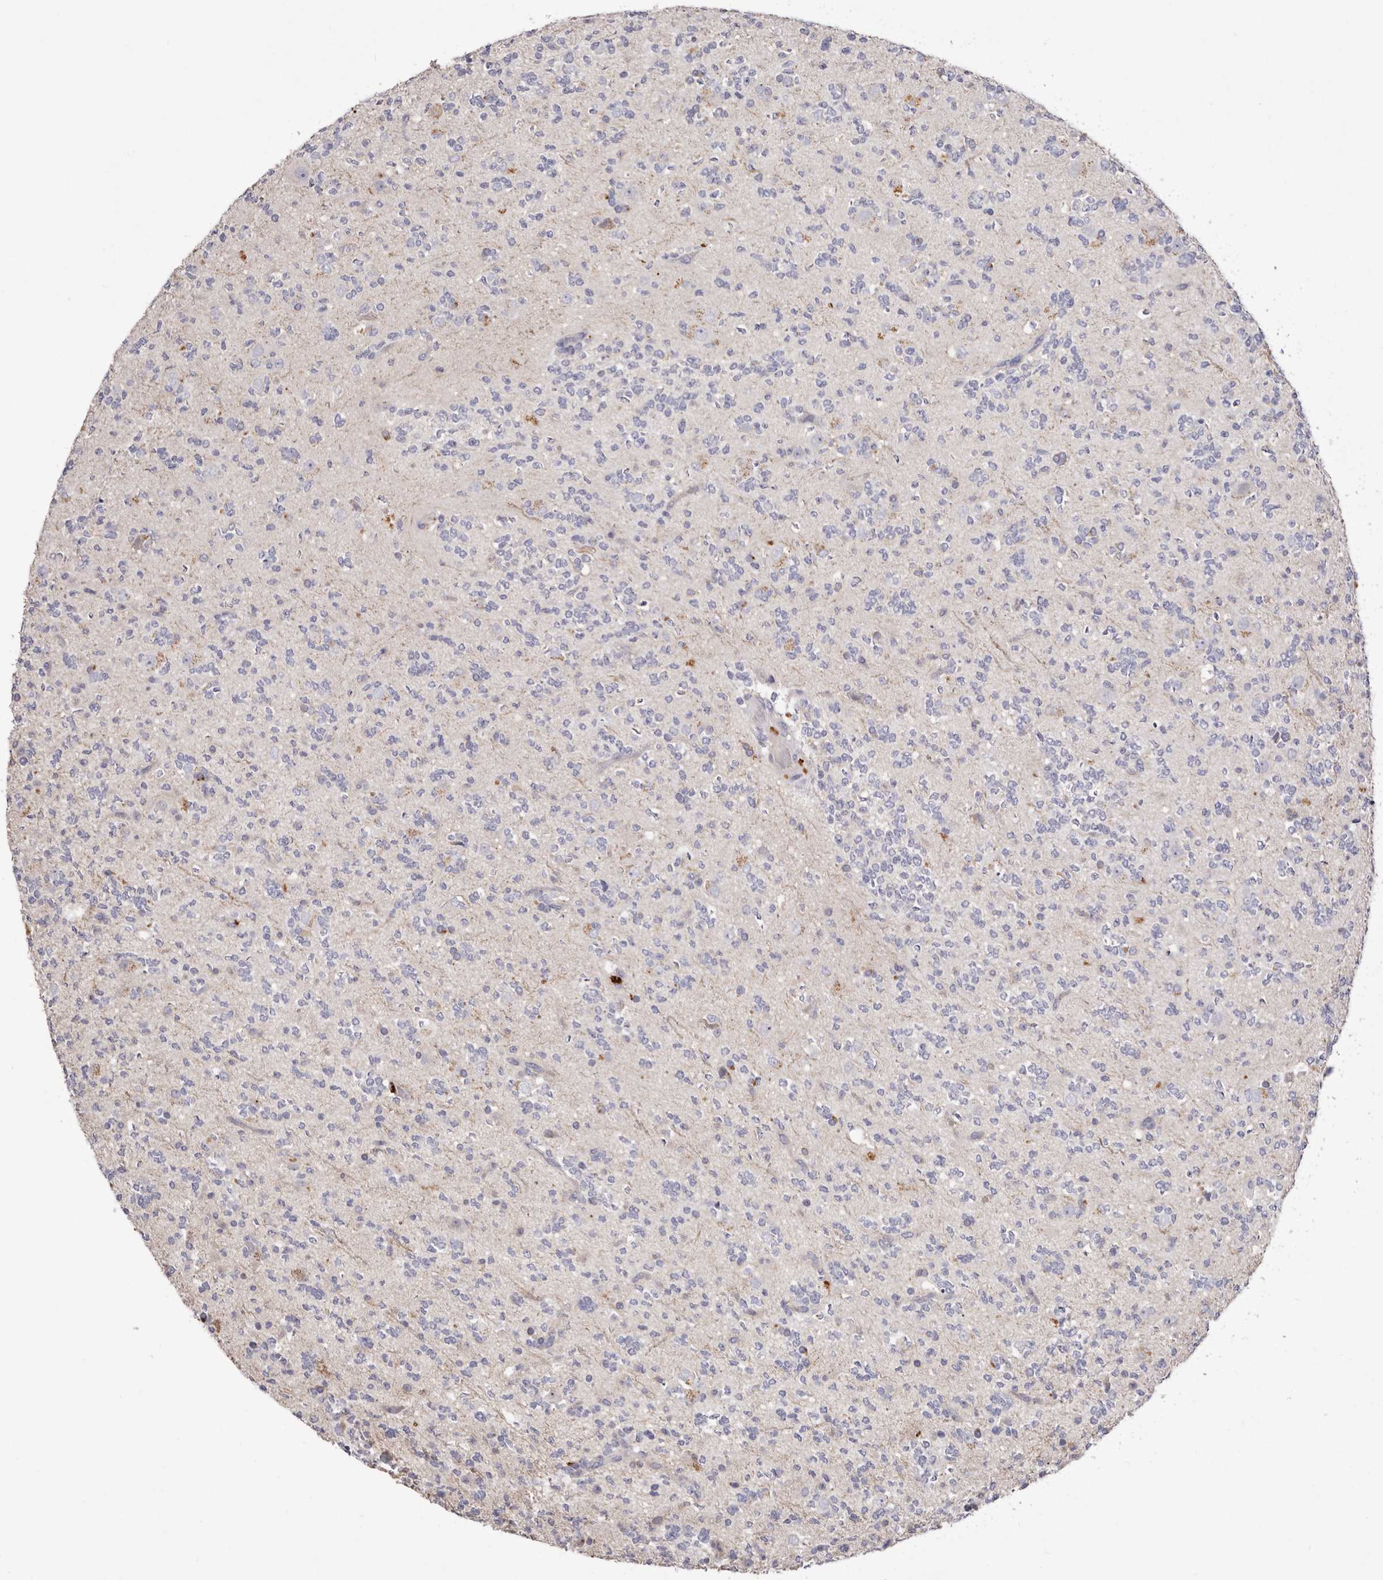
{"staining": {"intensity": "moderate", "quantity": "<25%", "location": "cytoplasmic/membranous"}, "tissue": "glioma", "cell_type": "Tumor cells", "image_type": "cancer", "snomed": [{"axis": "morphology", "description": "Glioma, malignant, High grade"}, {"axis": "topography", "description": "Brain"}], "caption": "A low amount of moderate cytoplasmic/membranous staining is present in approximately <25% of tumor cells in malignant glioma (high-grade) tissue.", "gene": "S1PR5", "patient": {"sex": "female", "age": 62}}